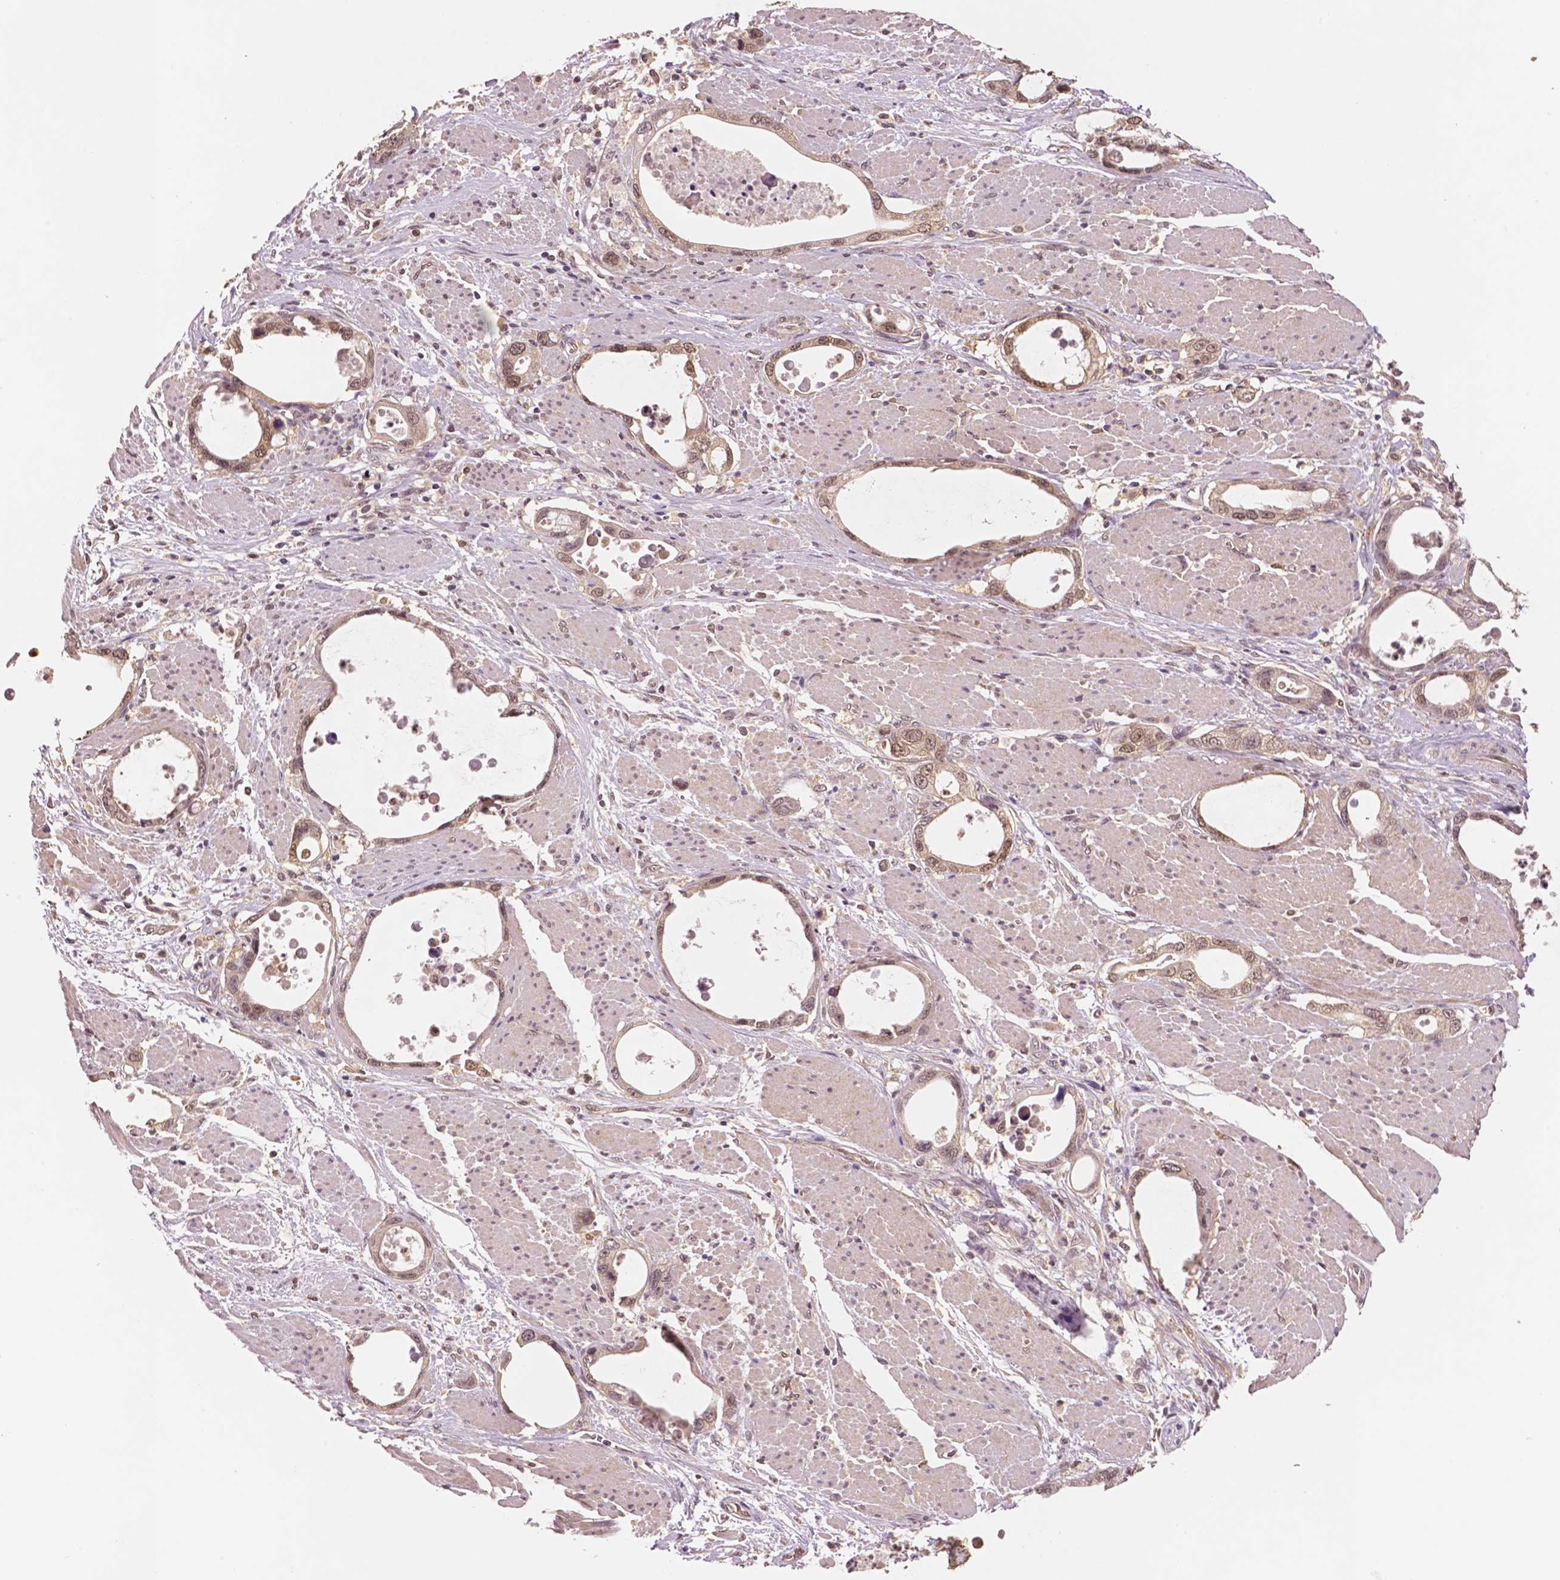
{"staining": {"intensity": "weak", "quantity": ">75%", "location": "cytoplasmic/membranous,nuclear"}, "tissue": "stomach cancer", "cell_type": "Tumor cells", "image_type": "cancer", "snomed": [{"axis": "morphology", "description": "Adenocarcinoma, NOS"}, {"axis": "topography", "description": "Stomach, upper"}], "caption": "Stomach adenocarcinoma was stained to show a protein in brown. There is low levels of weak cytoplasmic/membranous and nuclear staining in approximately >75% of tumor cells.", "gene": "STAT3", "patient": {"sex": "male", "age": 74}}